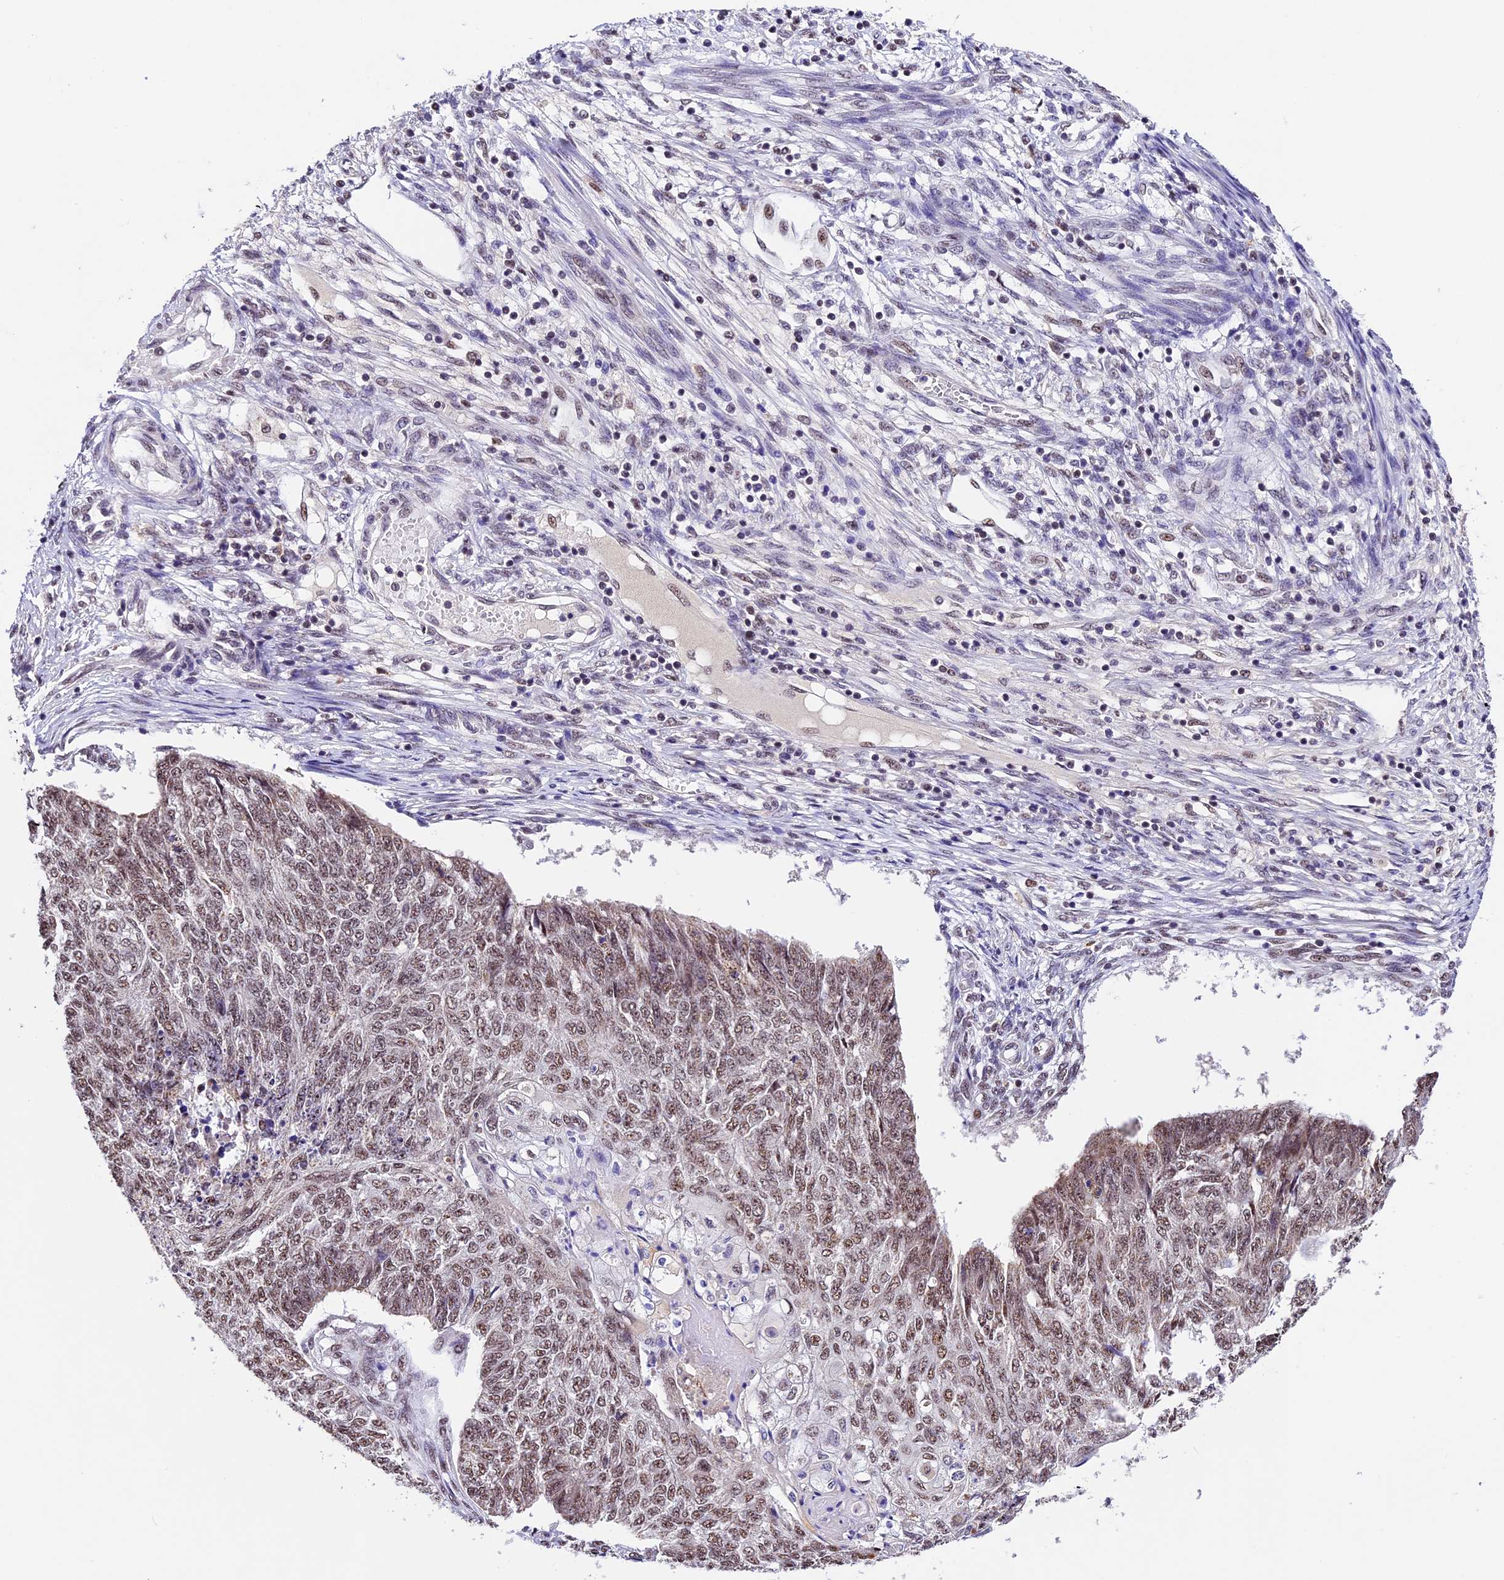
{"staining": {"intensity": "weak", "quantity": ">75%", "location": "nuclear"}, "tissue": "endometrial cancer", "cell_type": "Tumor cells", "image_type": "cancer", "snomed": [{"axis": "morphology", "description": "Adenocarcinoma, NOS"}, {"axis": "topography", "description": "Endometrium"}], "caption": "DAB (3,3'-diaminobenzidine) immunohistochemical staining of endometrial cancer (adenocarcinoma) shows weak nuclear protein expression in approximately >75% of tumor cells.", "gene": "CARS2", "patient": {"sex": "female", "age": 32}}